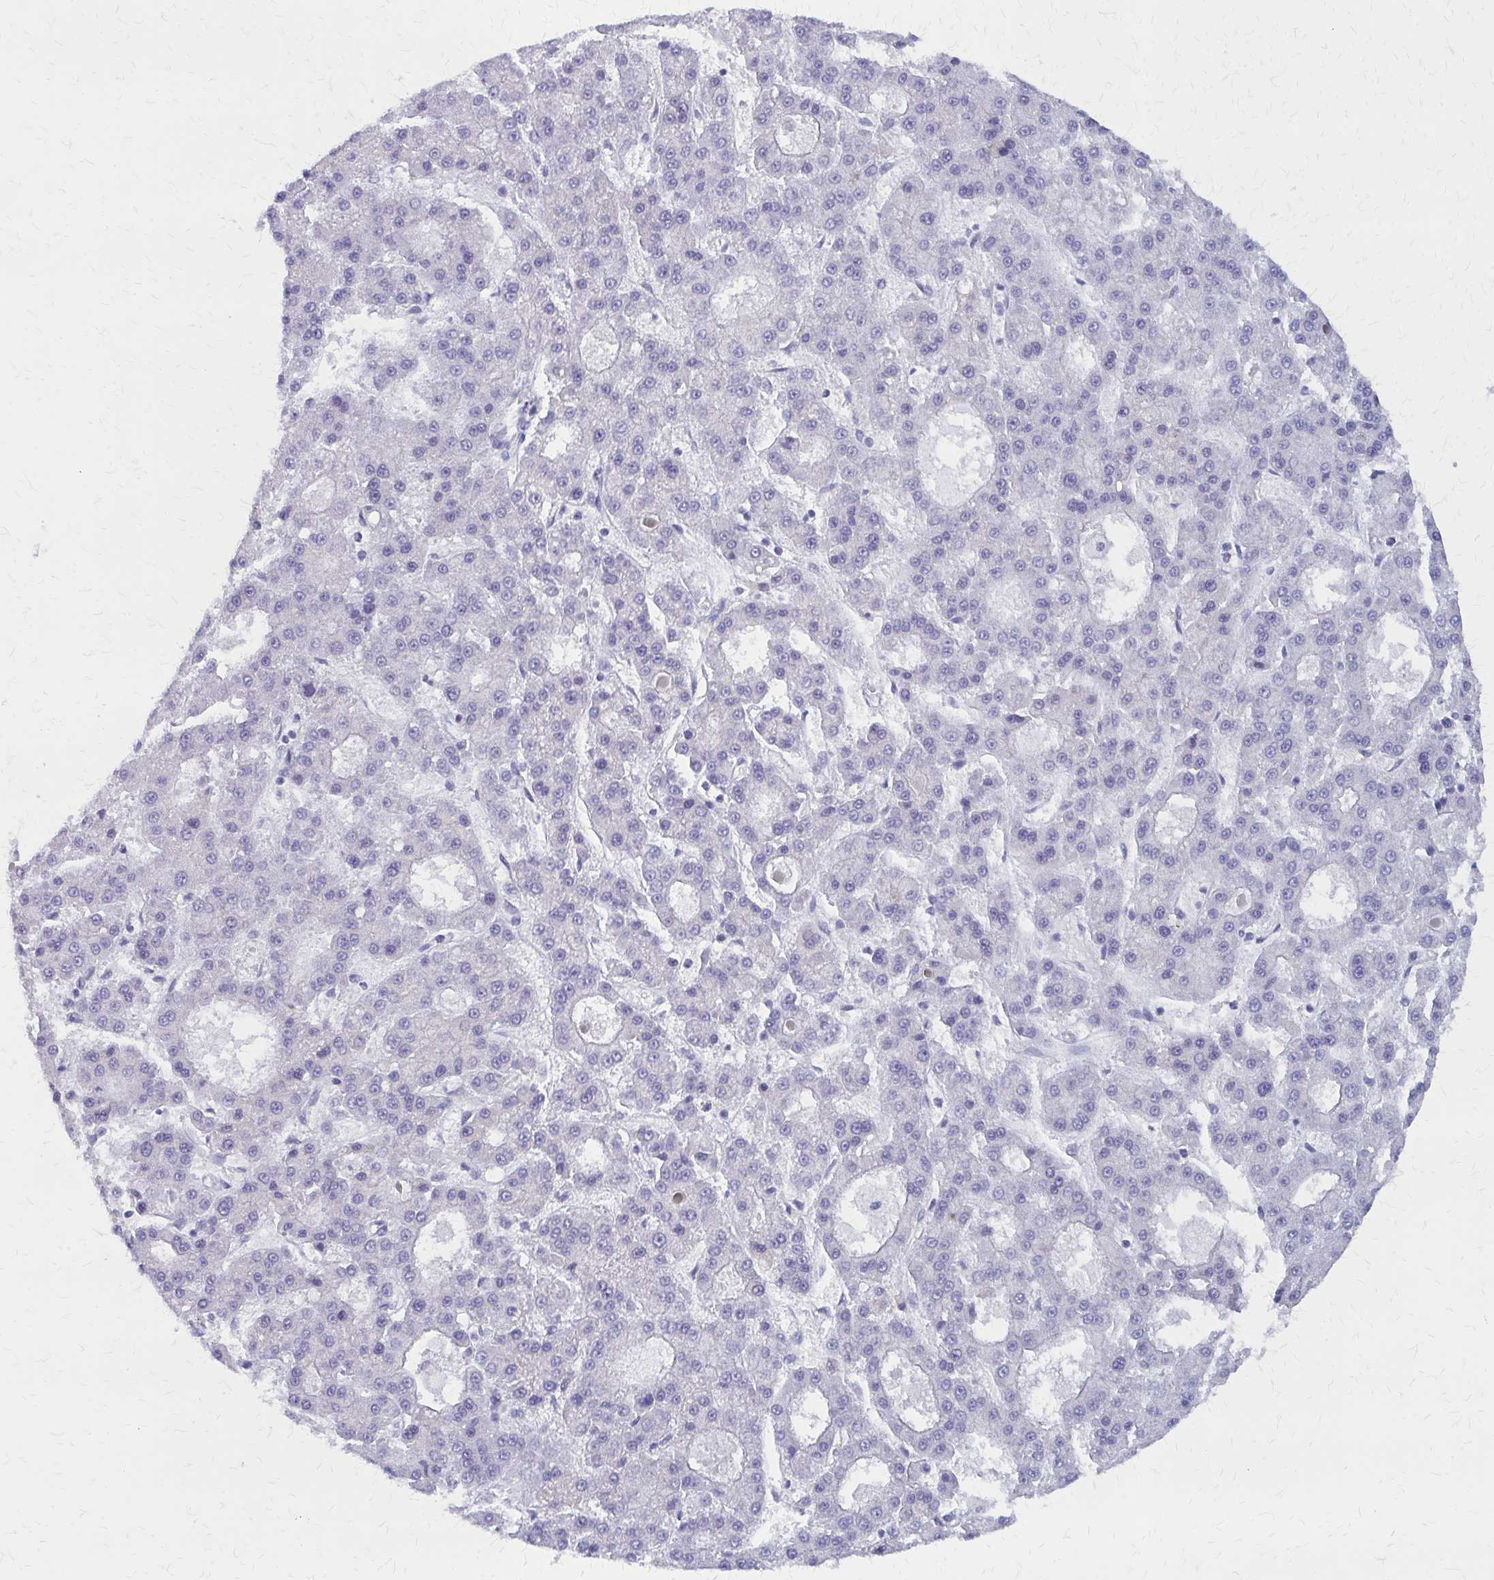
{"staining": {"intensity": "negative", "quantity": "none", "location": "none"}, "tissue": "liver cancer", "cell_type": "Tumor cells", "image_type": "cancer", "snomed": [{"axis": "morphology", "description": "Carcinoma, Hepatocellular, NOS"}, {"axis": "topography", "description": "Liver"}], "caption": "Tumor cells show no significant expression in liver cancer. Brightfield microscopy of immunohistochemistry stained with DAB (3,3'-diaminobenzidine) (brown) and hematoxylin (blue), captured at high magnification.", "gene": "CLIC2", "patient": {"sex": "male", "age": 70}}